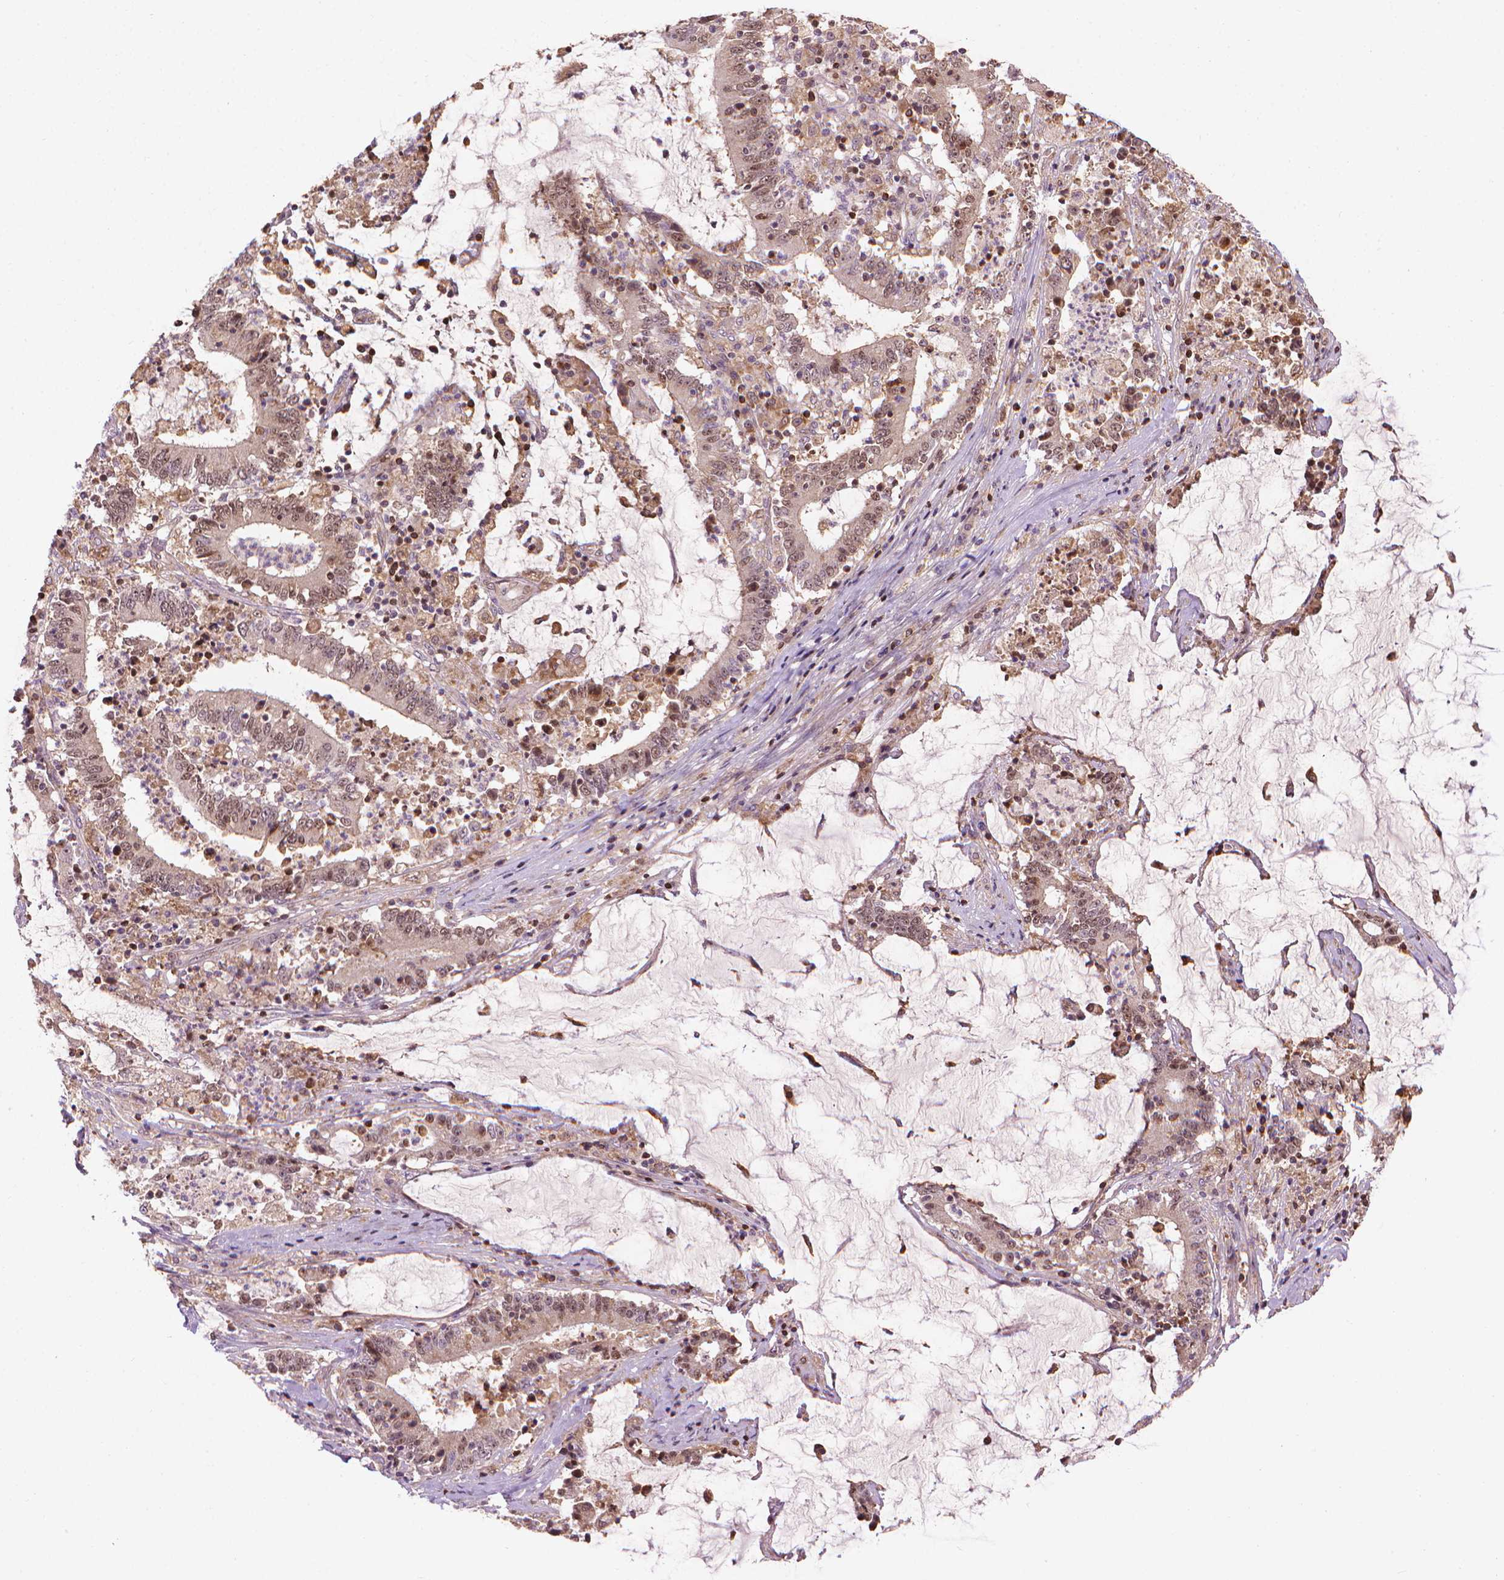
{"staining": {"intensity": "moderate", "quantity": ">75%", "location": "nuclear"}, "tissue": "stomach cancer", "cell_type": "Tumor cells", "image_type": "cancer", "snomed": [{"axis": "morphology", "description": "Adenocarcinoma, NOS"}, {"axis": "topography", "description": "Stomach, upper"}], "caption": "High-magnification brightfield microscopy of adenocarcinoma (stomach) stained with DAB (3,3'-diaminobenzidine) (brown) and counterstained with hematoxylin (blue). tumor cells exhibit moderate nuclear staining is identified in about>75% of cells.", "gene": "SMC2", "patient": {"sex": "male", "age": 68}}